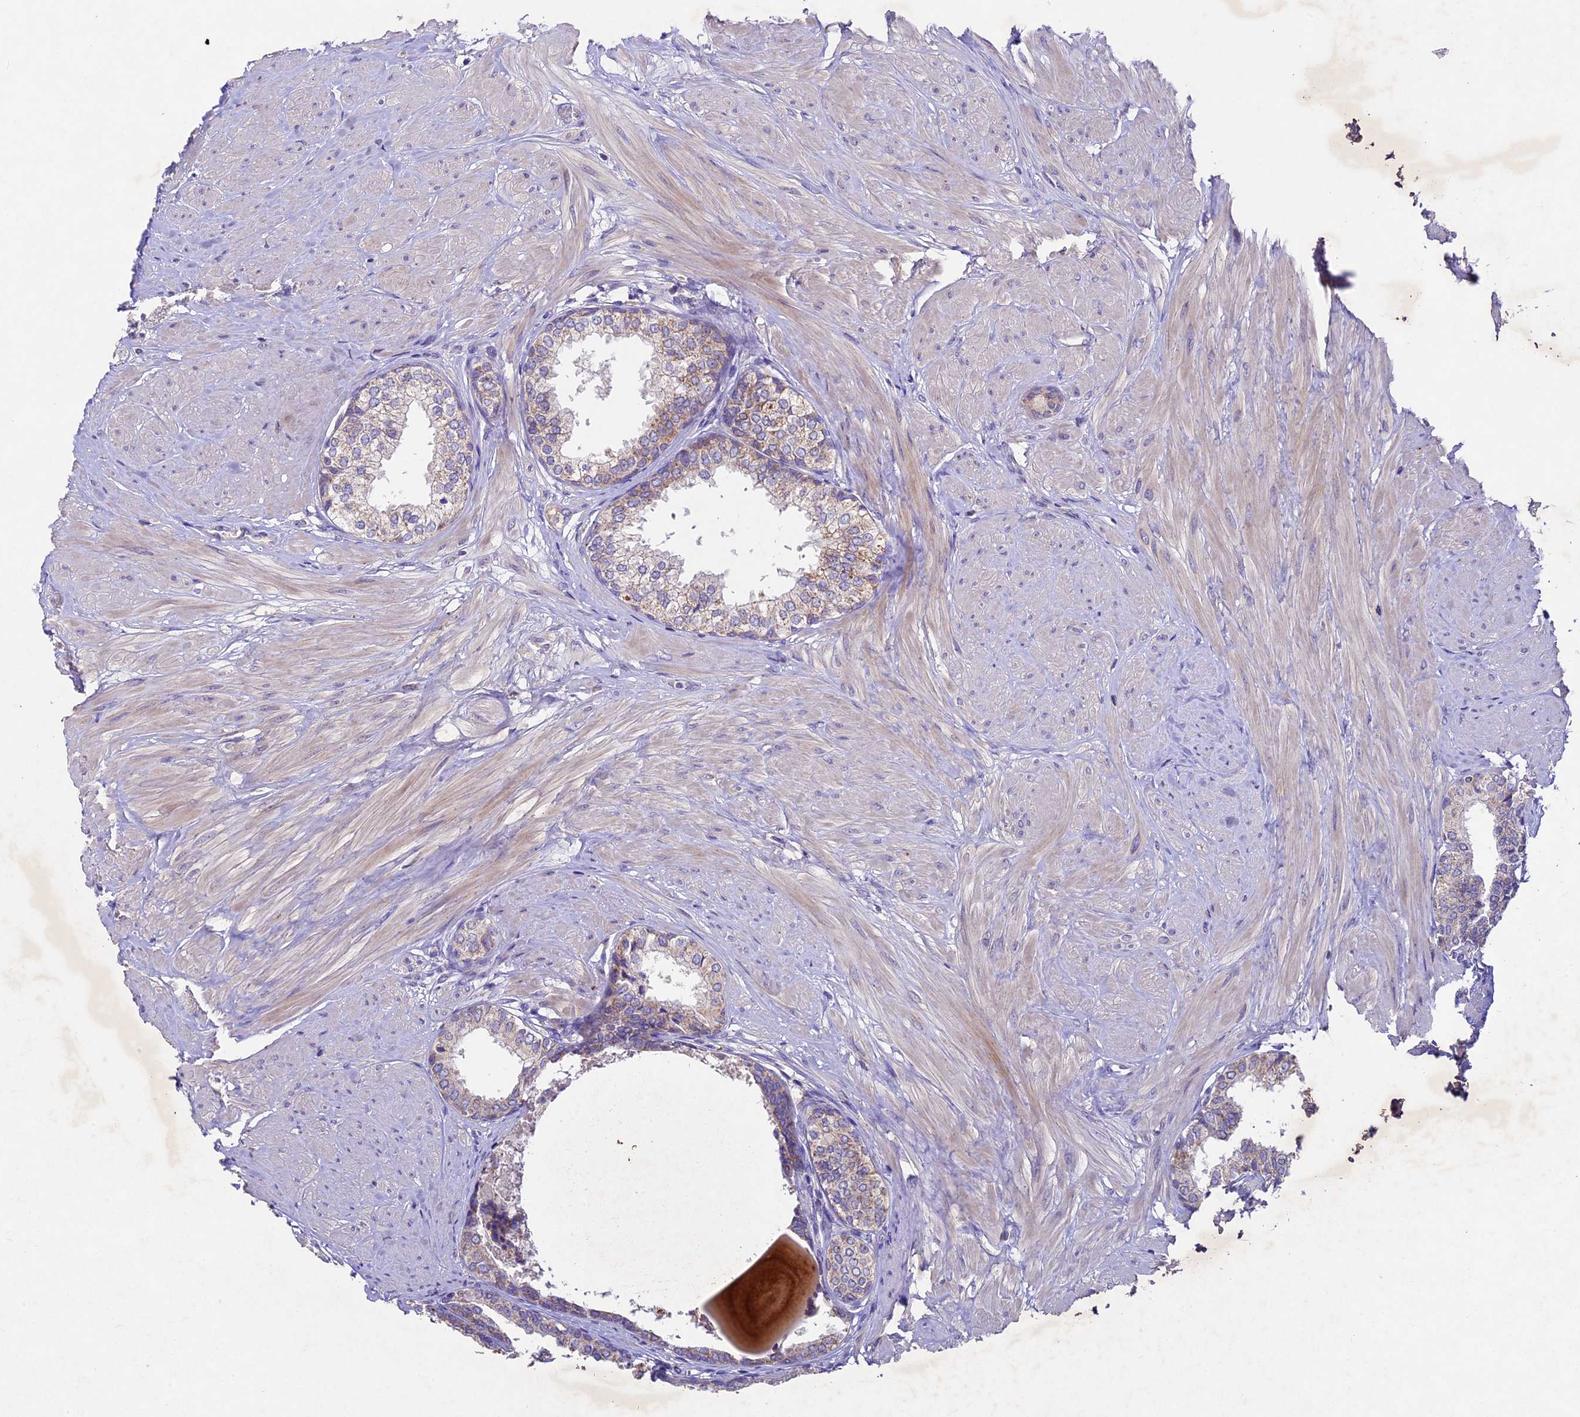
{"staining": {"intensity": "moderate", "quantity": "25%-75%", "location": "cytoplasmic/membranous"}, "tissue": "prostate", "cell_type": "Glandular cells", "image_type": "normal", "snomed": [{"axis": "morphology", "description": "Normal tissue, NOS"}, {"axis": "topography", "description": "Prostate"}], "caption": "DAB immunohistochemical staining of unremarkable prostate demonstrates moderate cytoplasmic/membranous protein staining in approximately 25%-75% of glandular cells.", "gene": "PMPCB", "patient": {"sex": "male", "age": 48}}